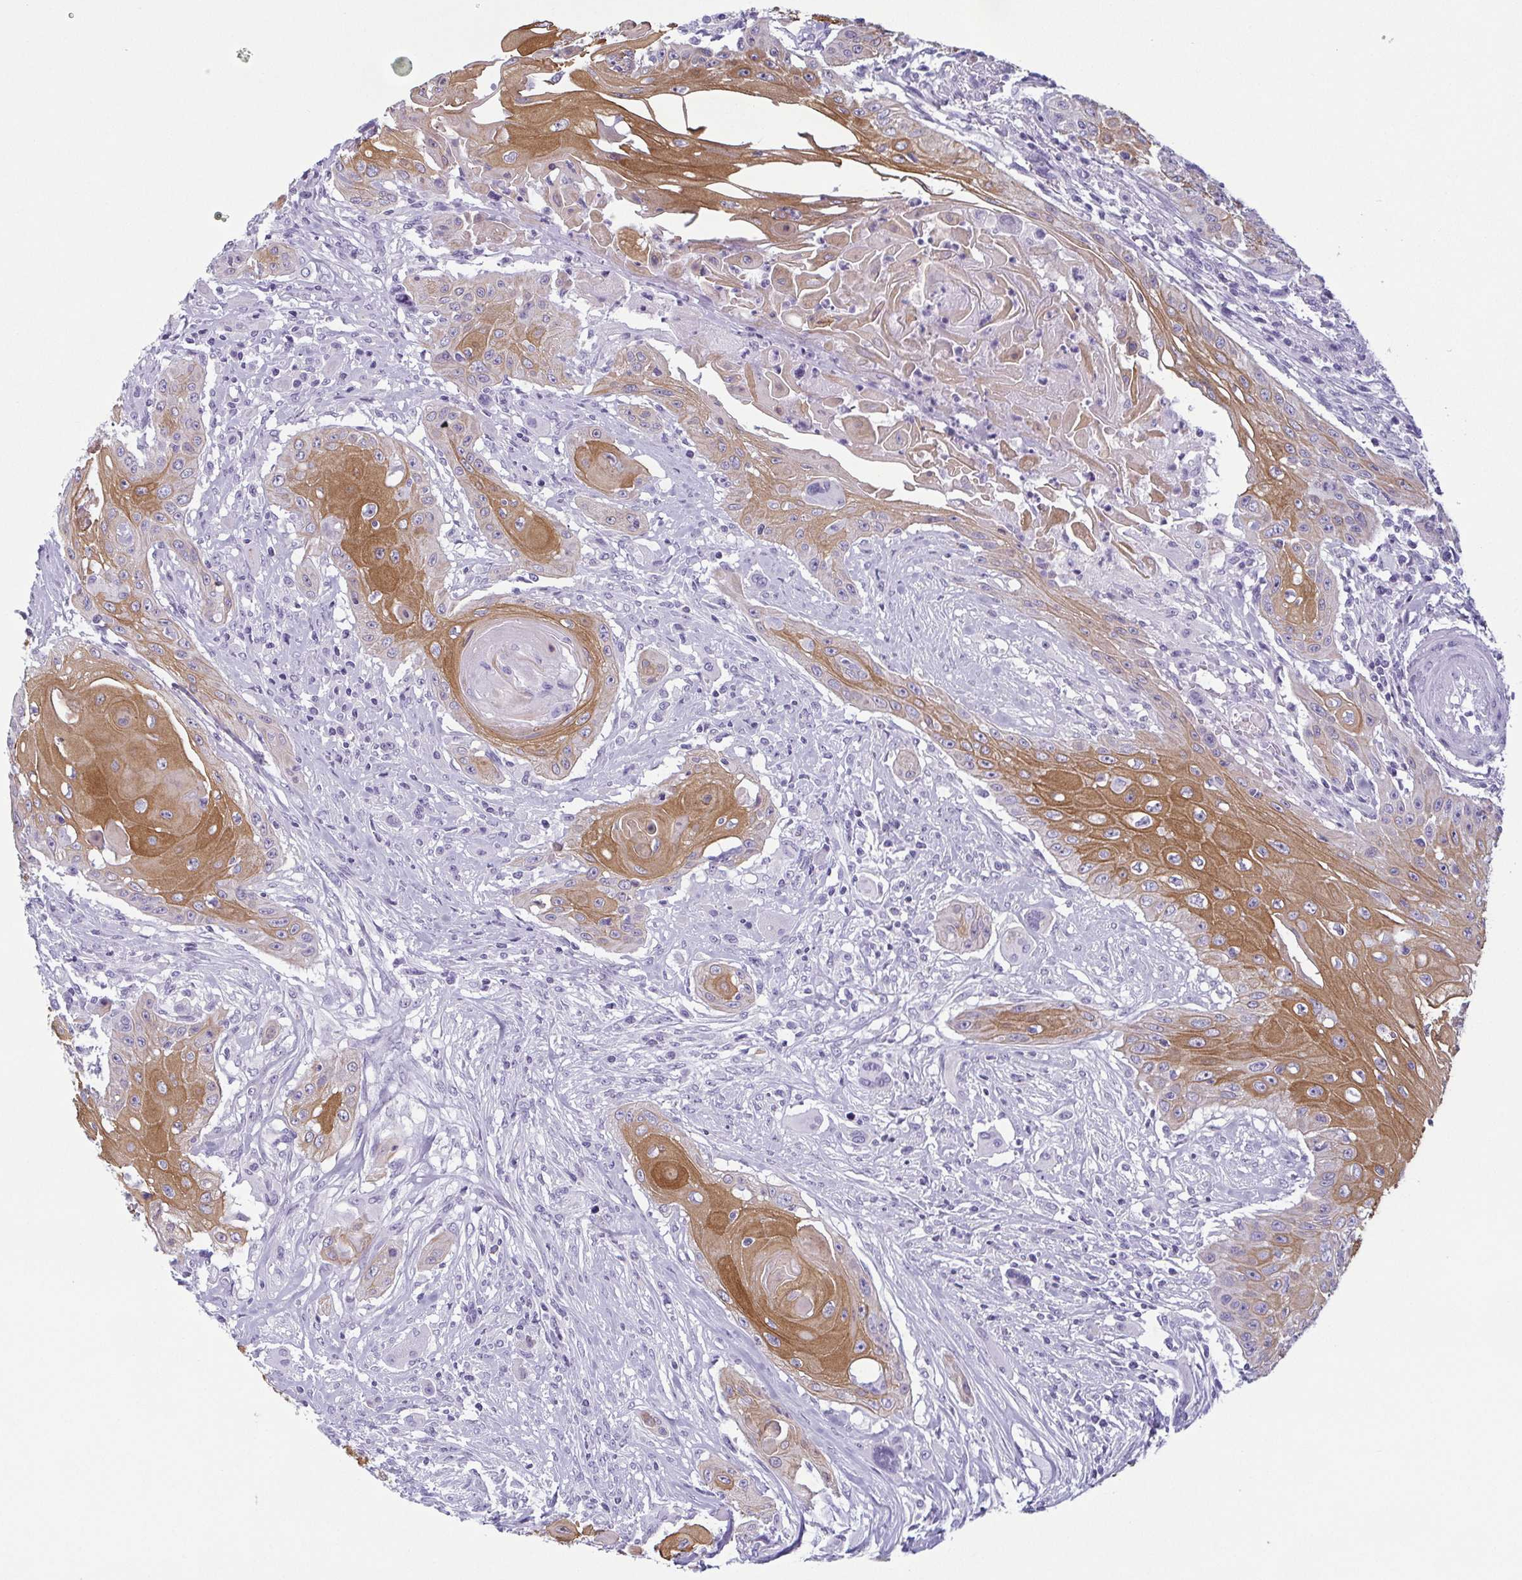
{"staining": {"intensity": "moderate", "quantity": "25%-75%", "location": "cytoplasmic/membranous"}, "tissue": "head and neck cancer", "cell_type": "Tumor cells", "image_type": "cancer", "snomed": [{"axis": "morphology", "description": "Squamous cell carcinoma, NOS"}, {"axis": "topography", "description": "Oral tissue"}, {"axis": "topography", "description": "Head-Neck"}, {"axis": "topography", "description": "Neck, NOS"}], "caption": "Immunohistochemistry (IHC) of head and neck squamous cell carcinoma shows medium levels of moderate cytoplasmic/membranous expression in approximately 25%-75% of tumor cells.", "gene": "KRT78", "patient": {"sex": "female", "age": 55}}